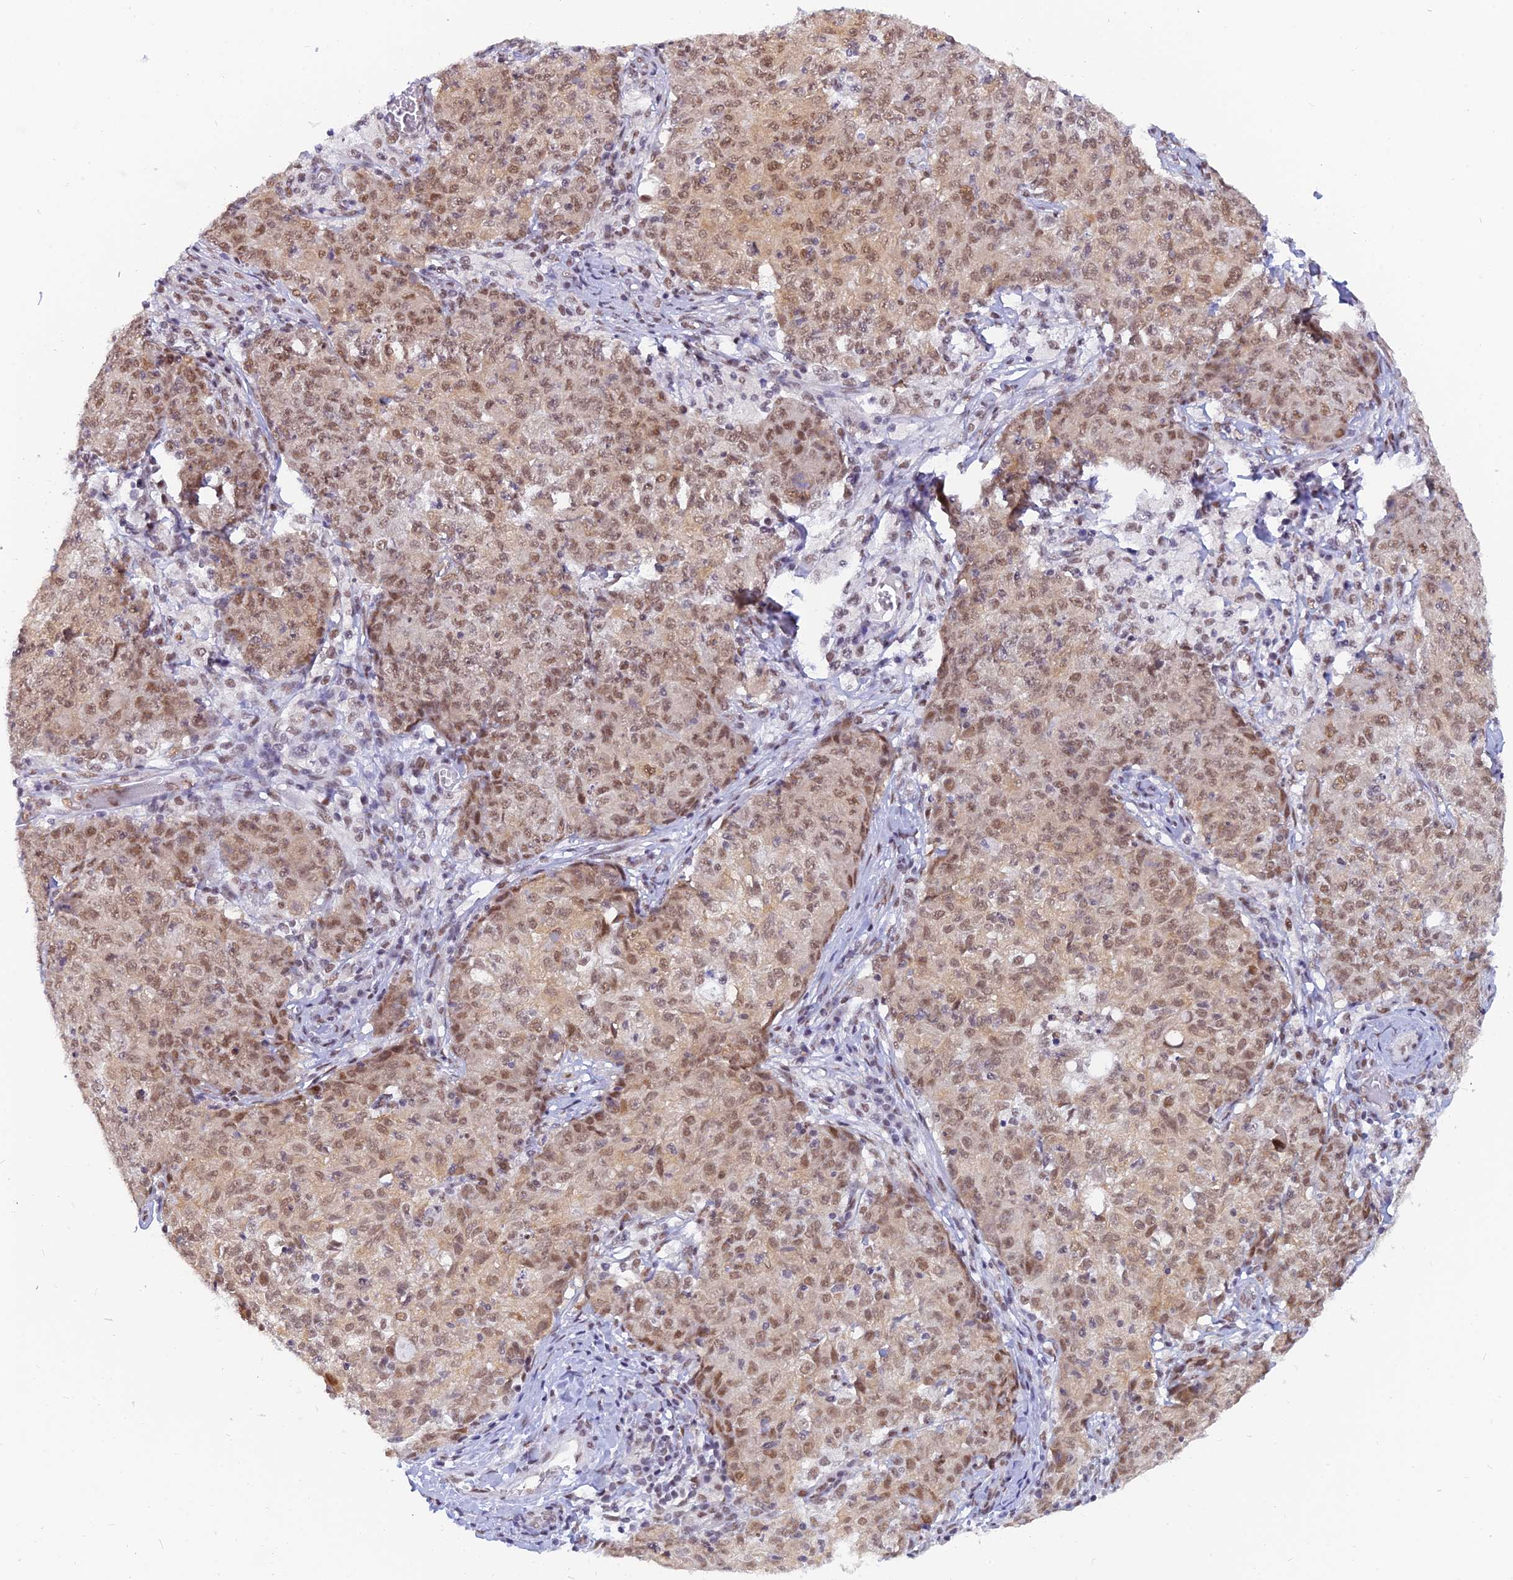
{"staining": {"intensity": "moderate", "quantity": ">75%", "location": "nuclear"}, "tissue": "ovarian cancer", "cell_type": "Tumor cells", "image_type": "cancer", "snomed": [{"axis": "morphology", "description": "Carcinoma, endometroid"}, {"axis": "topography", "description": "Ovary"}], "caption": "Immunohistochemical staining of human endometroid carcinoma (ovarian) shows medium levels of moderate nuclear protein staining in about >75% of tumor cells.", "gene": "DPY30", "patient": {"sex": "female", "age": 42}}